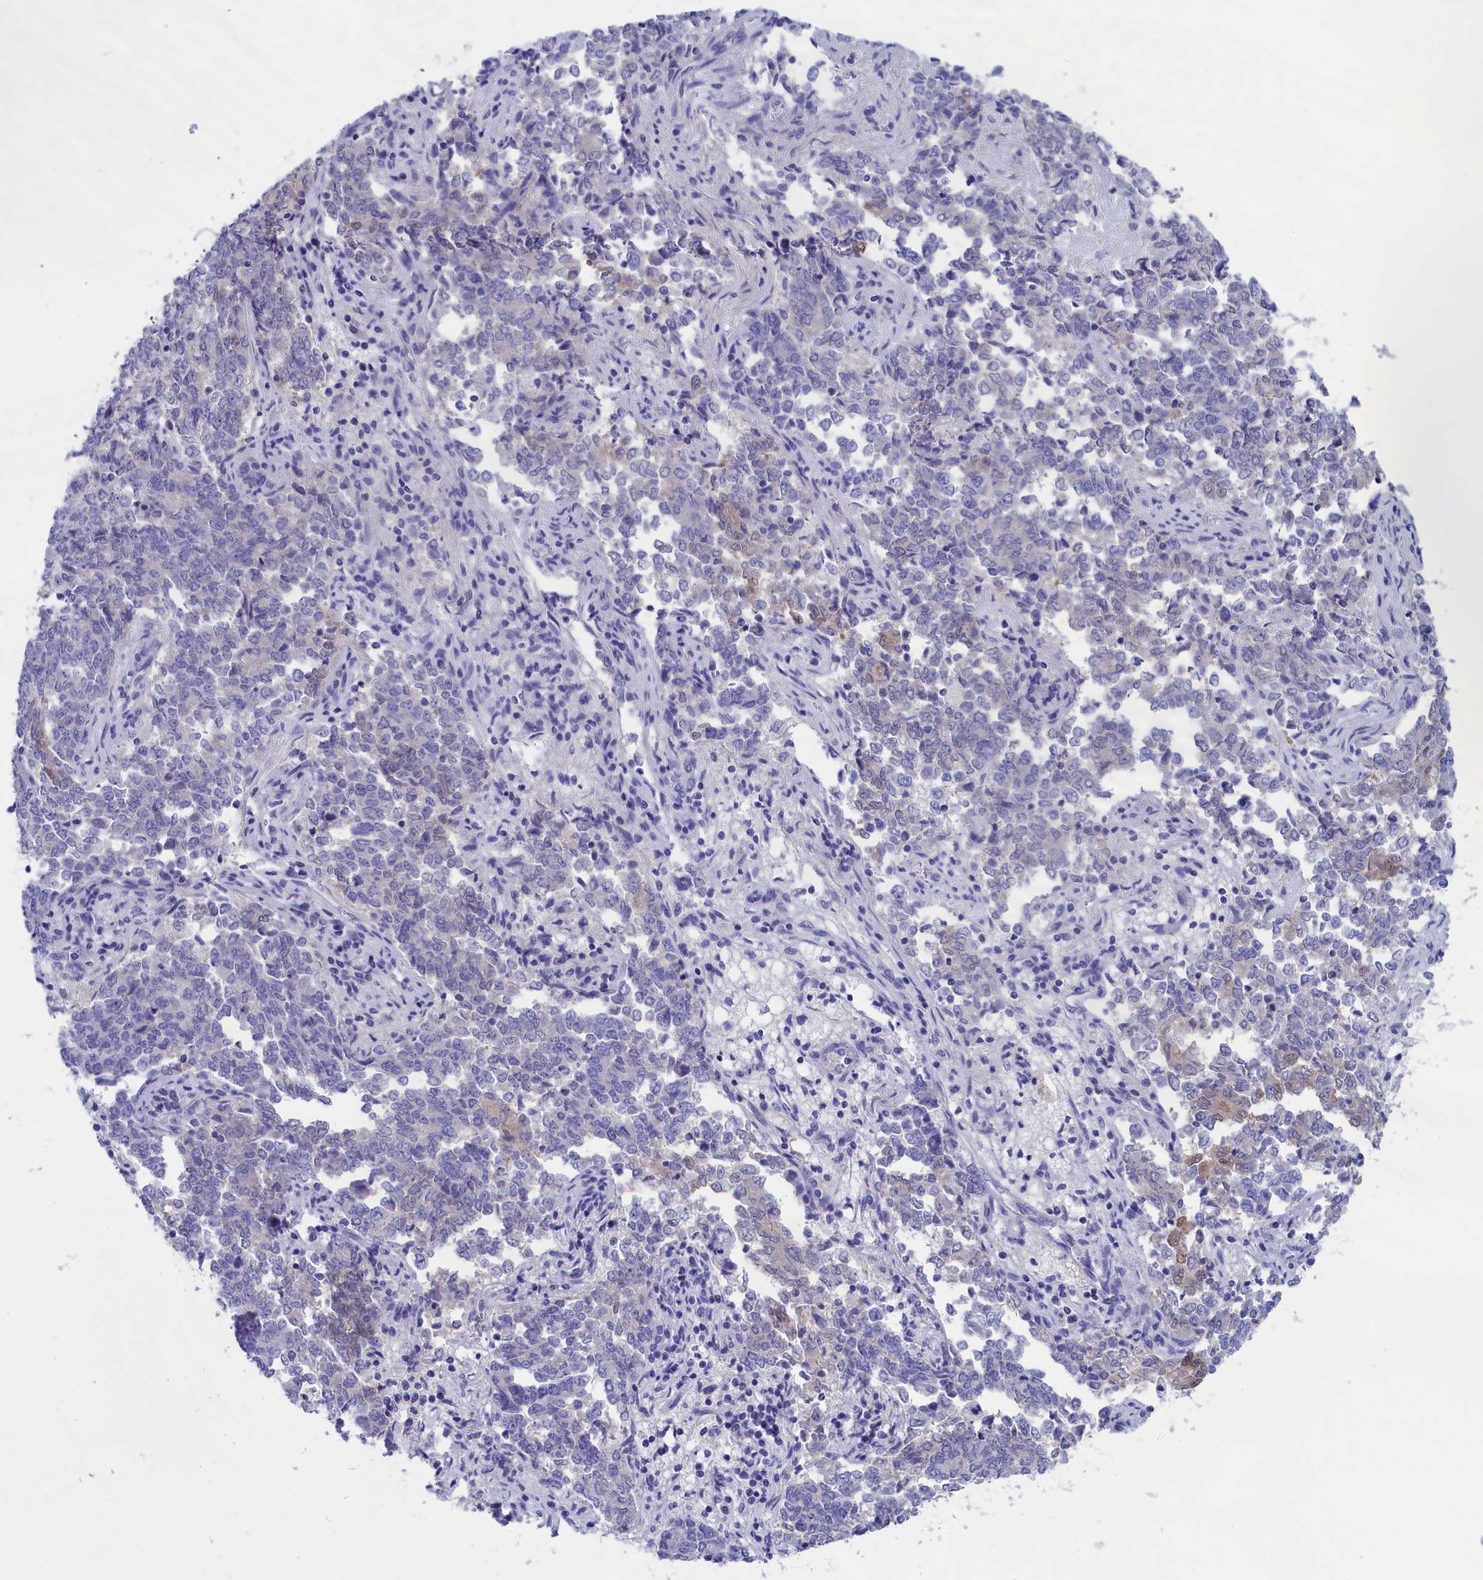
{"staining": {"intensity": "negative", "quantity": "none", "location": "none"}, "tissue": "endometrial cancer", "cell_type": "Tumor cells", "image_type": "cancer", "snomed": [{"axis": "morphology", "description": "Adenocarcinoma, NOS"}, {"axis": "topography", "description": "Endometrium"}], "caption": "An immunohistochemistry (IHC) image of endometrial adenocarcinoma is shown. There is no staining in tumor cells of endometrial adenocarcinoma. (Brightfield microscopy of DAB (3,3'-diaminobenzidine) immunohistochemistry at high magnification).", "gene": "VPS35L", "patient": {"sex": "female", "age": 80}}